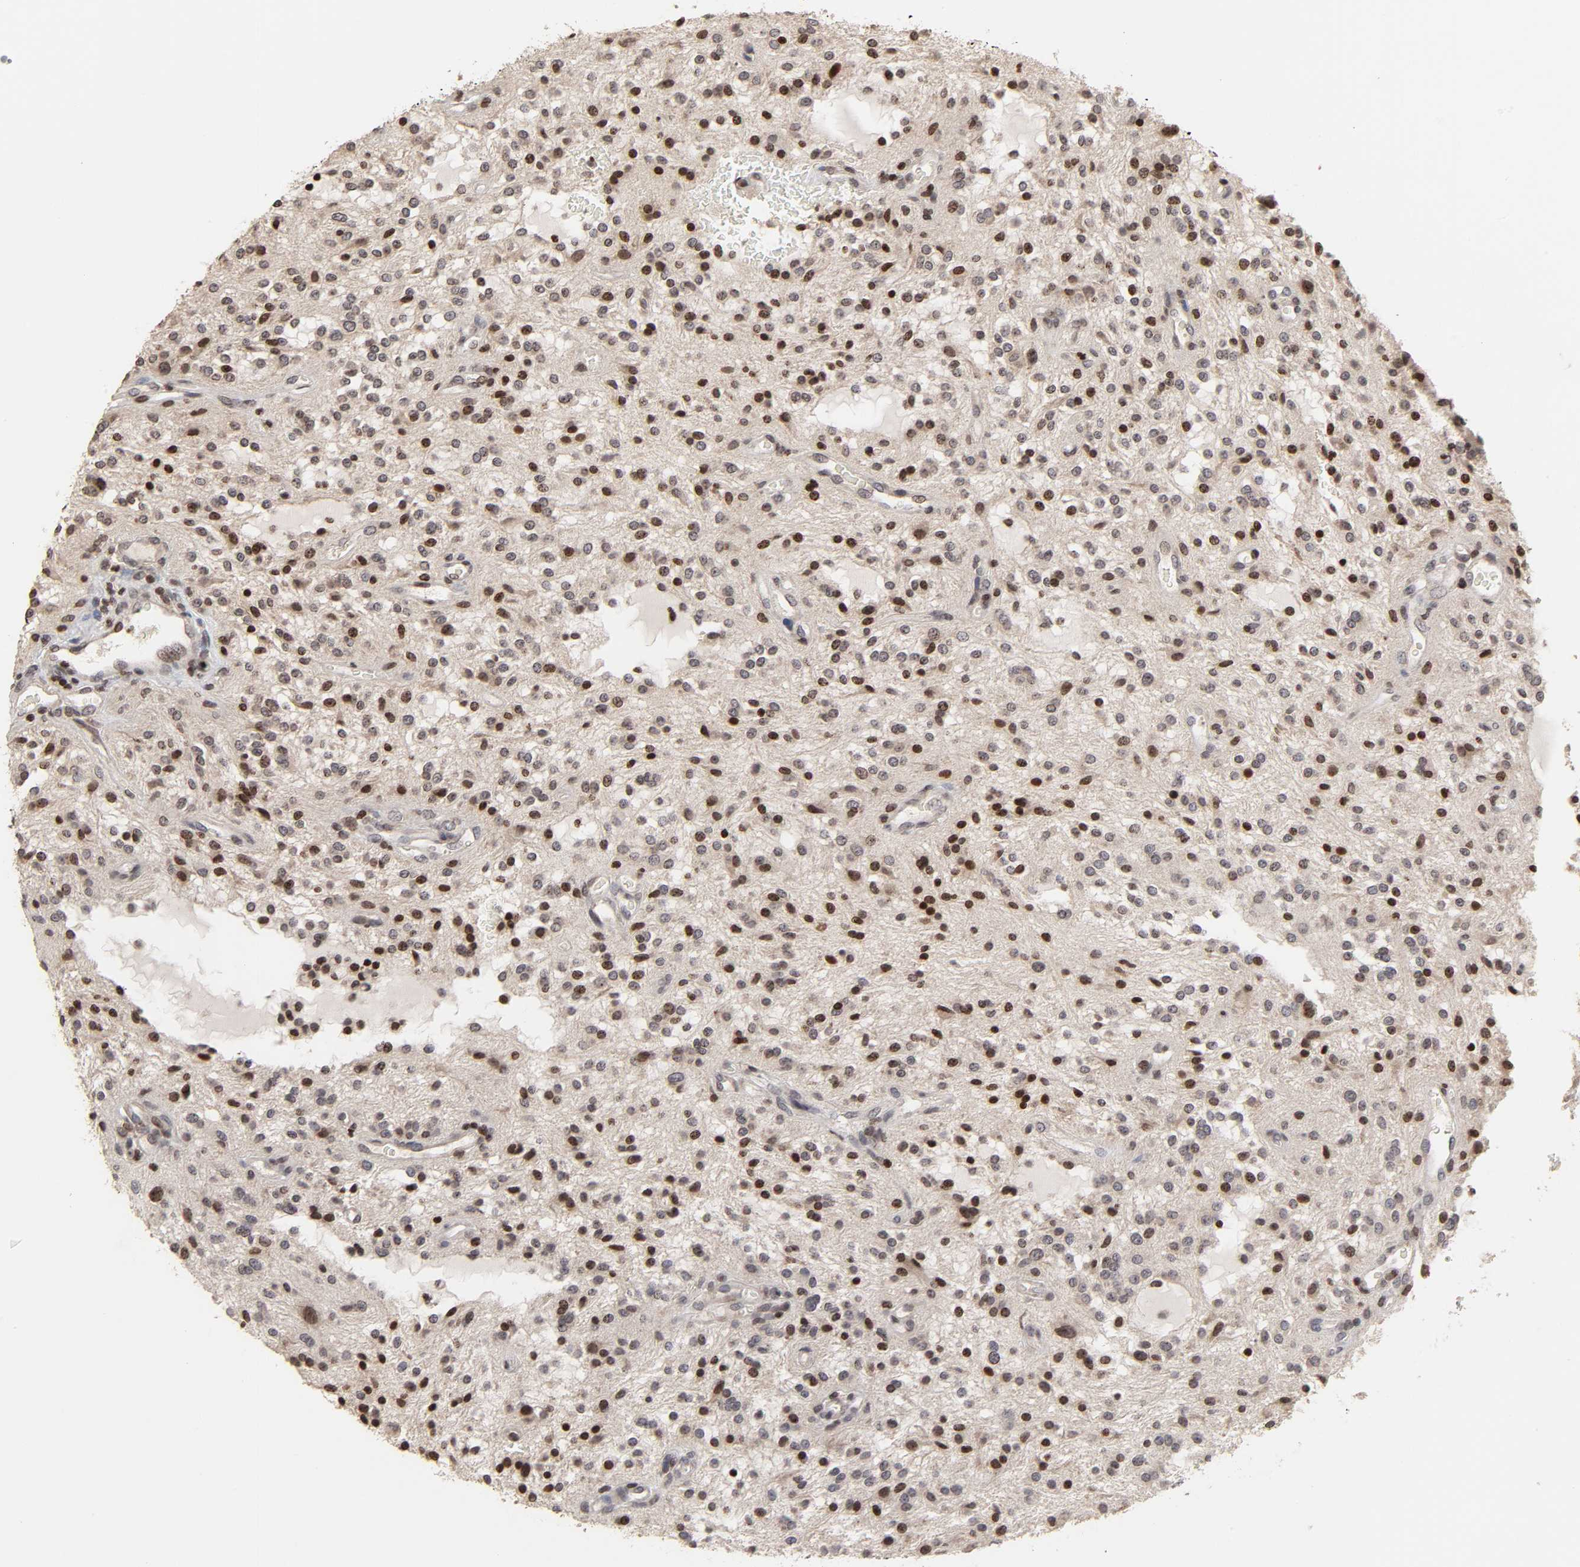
{"staining": {"intensity": "moderate", "quantity": "25%-75%", "location": "nuclear"}, "tissue": "glioma", "cell_type": "Tumor cells", "image_type": "cancer", "snomed": [{"axis": "morphology", "description": "Glioma, malignant, NOS"}, {"axis": "topography", "description": "Cerebellum"}], "caption": "A medium amount of moderate nuclear positivity is appreciated in approximately 25%-75% of tumor cells in glioma tissue. (Stains: DAB (3,3'-diaminobenzidine) in brown, nuclei in blue, Microscopy: brightfield microscopy at high magnification).", "gene": "ZNF473", "patient": {"sex": "female", "age": 10}}